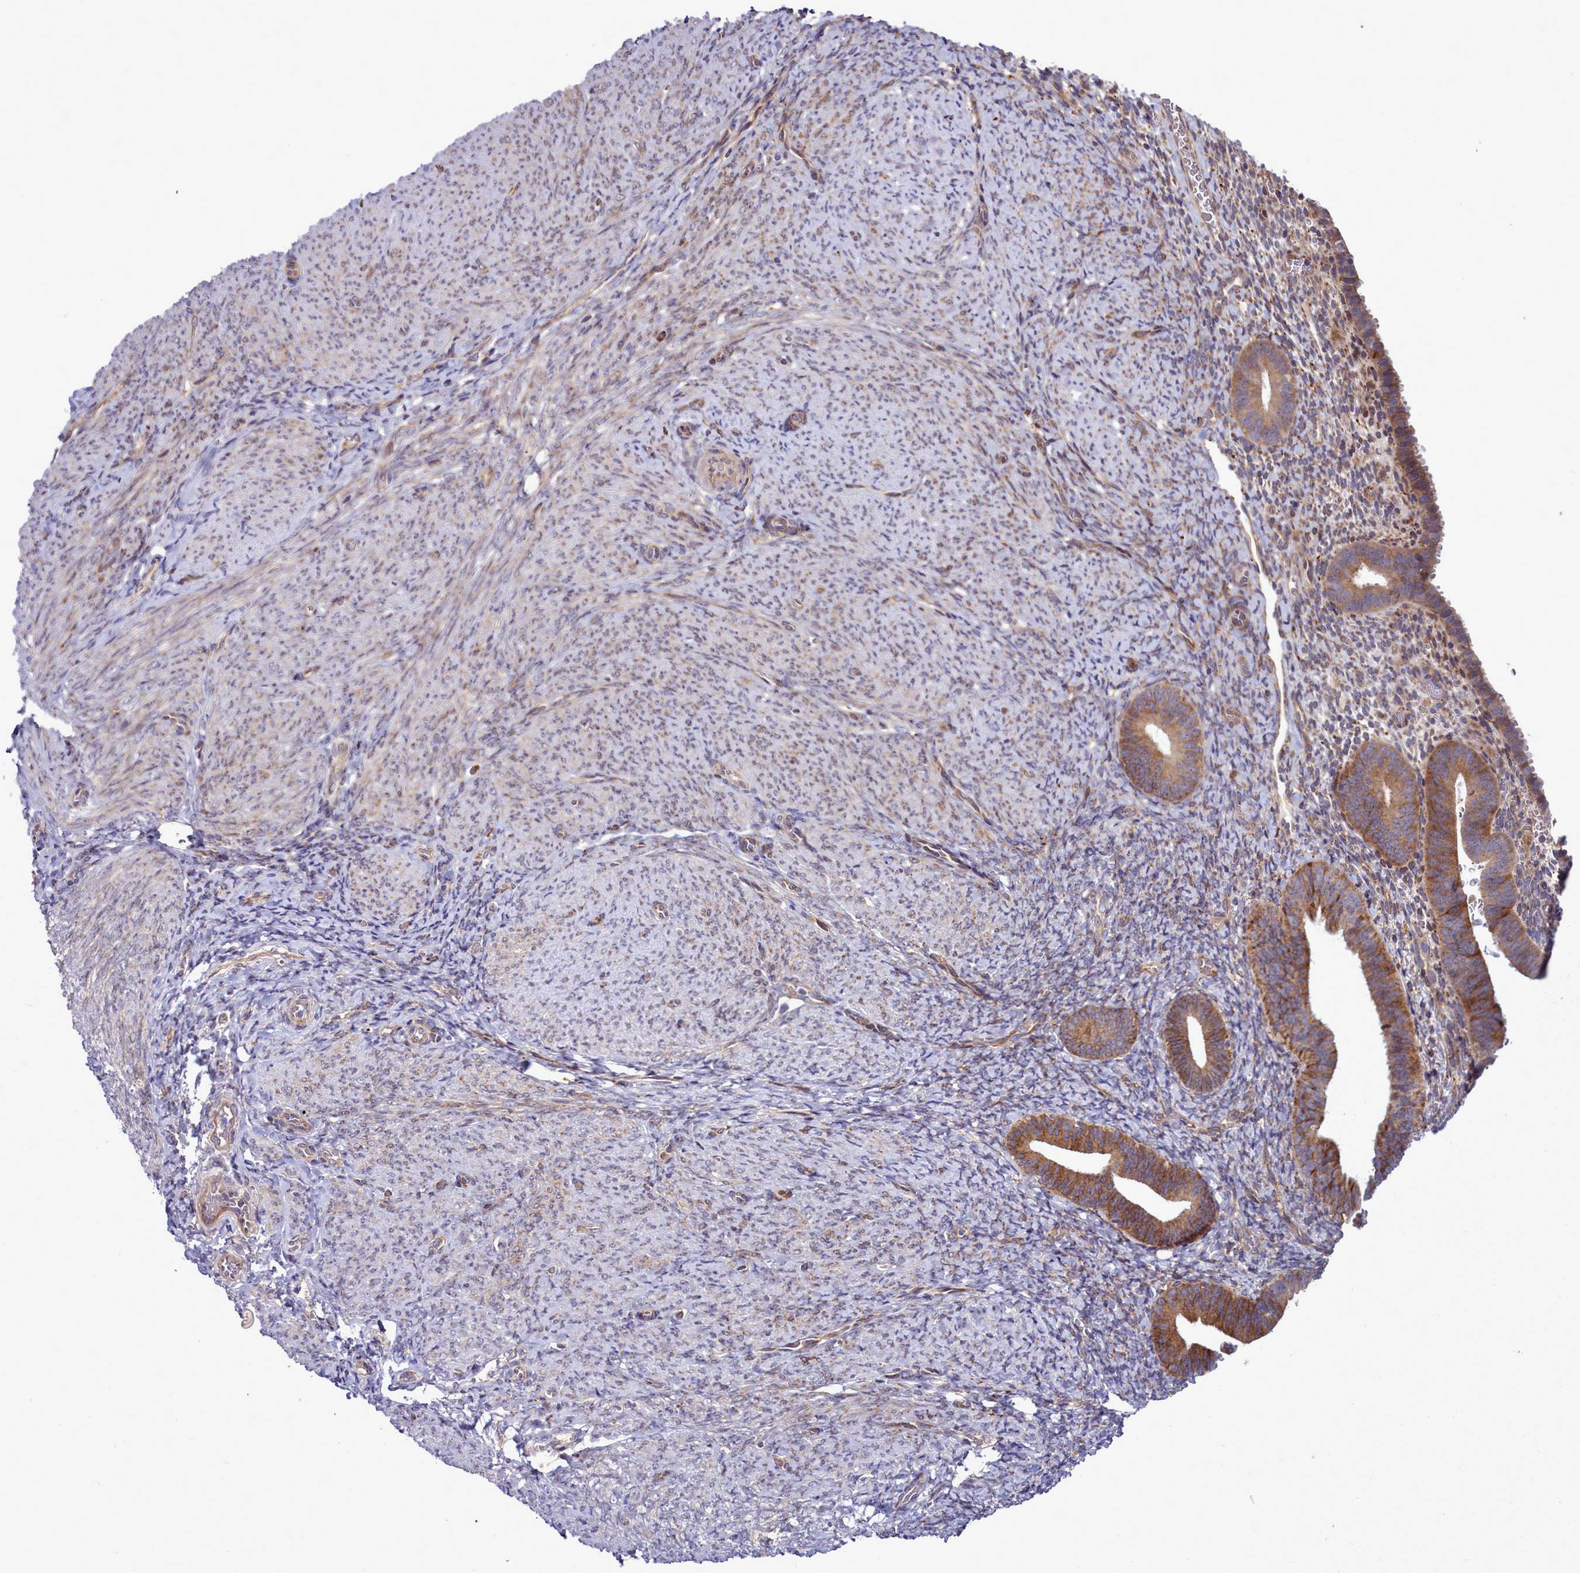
{"staining": {"intensity": "weak", "quantity": "25%-75%", "location": "cytoplasmic/membranous"}, "tissue": "endometrium", "cell_type": "Cells in endometrial stroma", "image_type": "normal", "snomed": [{"axis": "morphology", "description": "Normal tissue, NOS"}, {"axis": "topography", "description": "Endometrium"}], "caption": "Unremarkable endometrium demonstrates weak cytoplasmic/membranous positivity in approximately 25%-75% of cells in endometrial stroma Nuclei are stained in blue..", "gene": "RAPGEF4", "patient": {"sex": "female", "age": 65}}